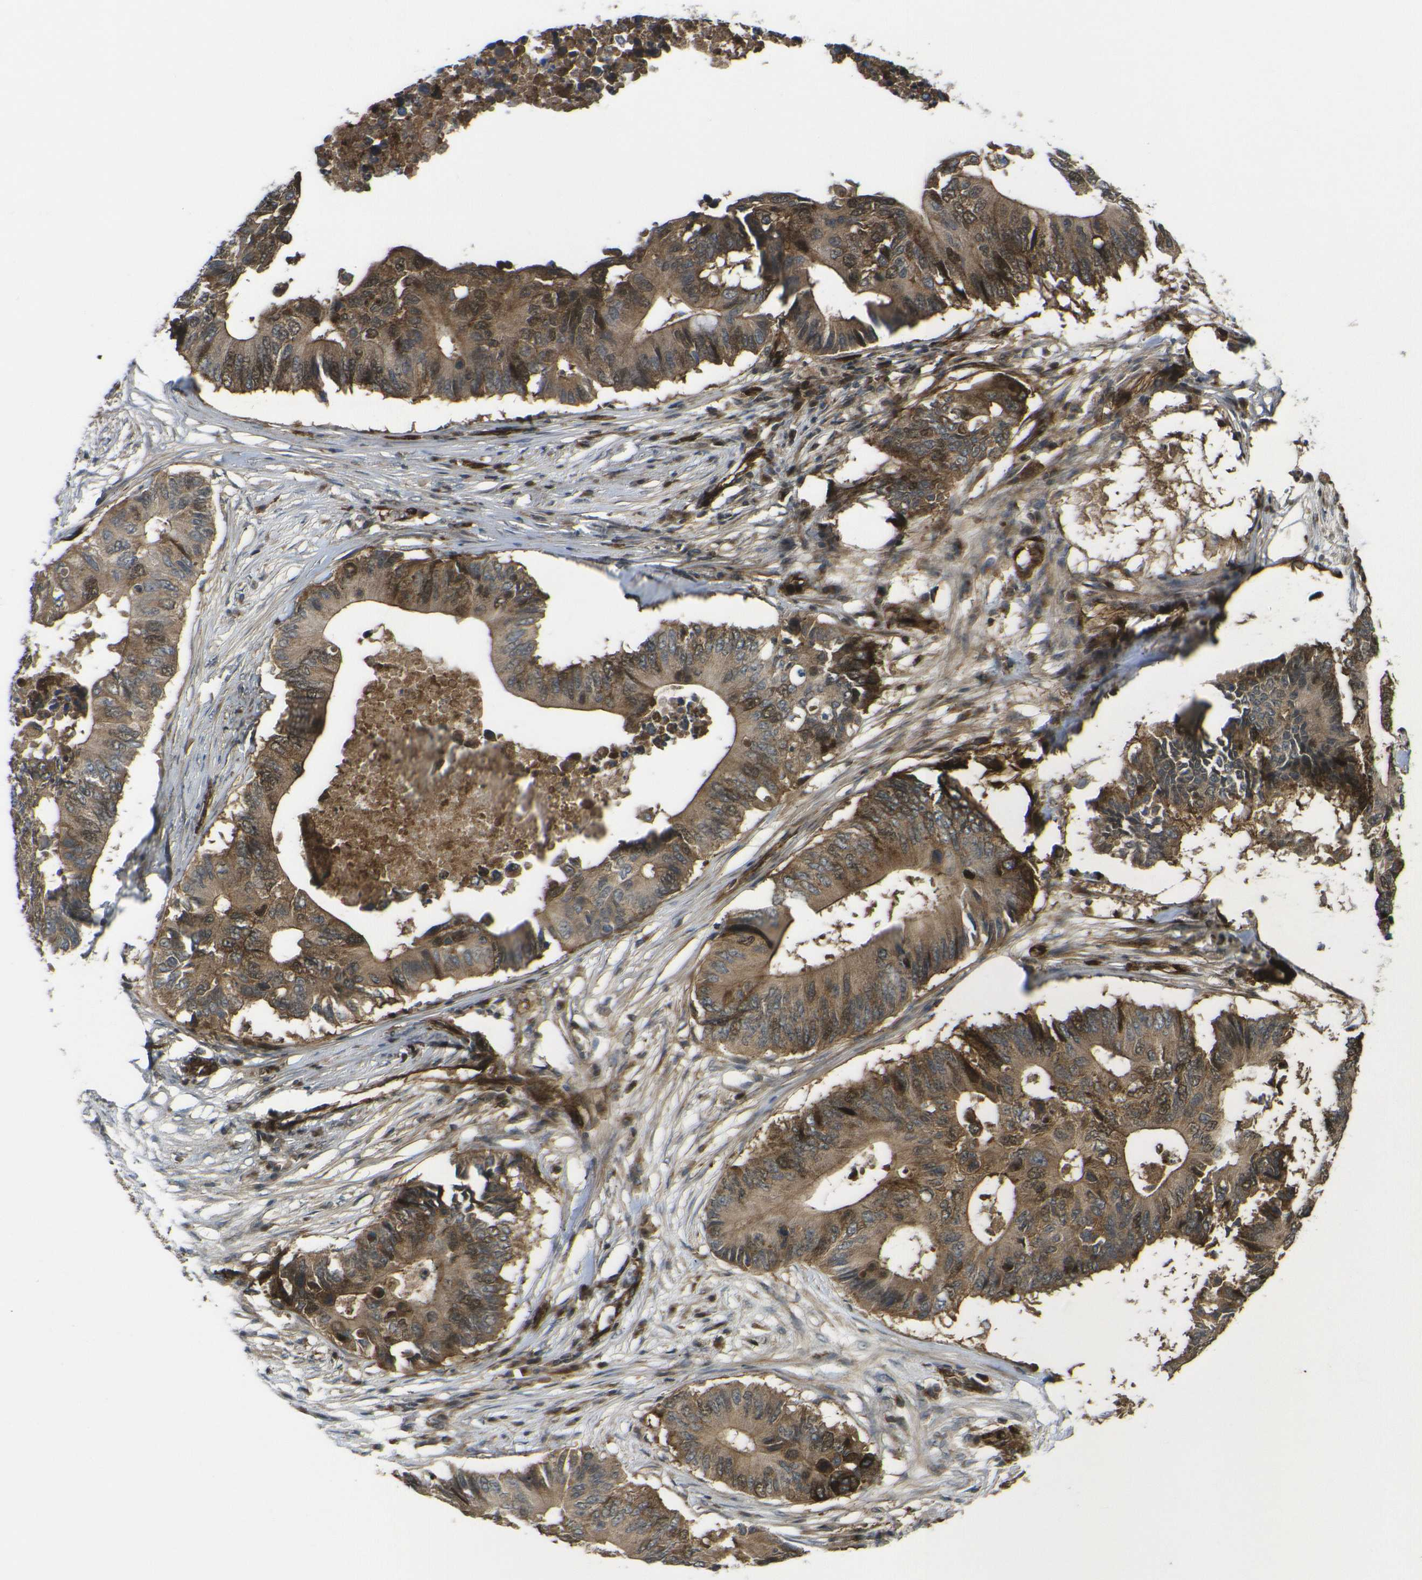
{"staining": {"intensity": "moderate", "quantity": ">75%", "location": "cytoplasmic/membranous,nuclear"}, "tissue": "colorectal cancer", "cell_type": "Tumor cells", "image_type": "cancer", "snomed": [{"axis": "morphology", "description": "Adenocarcinoma, NOS"}, {"axis": "topography", "description": "Colon"}], "caption": "Protein expression analysis of colorectal cancer (adenocarcinoma) shows moderate cytoplasmic/membranous and nuclear positivity in approximately >75% of tumor cells. (brown staining indicates protein expression, while blue staining denotes nuclei).", "gene": "ECE1", "patient": {"sex": "male", "age": 71}}